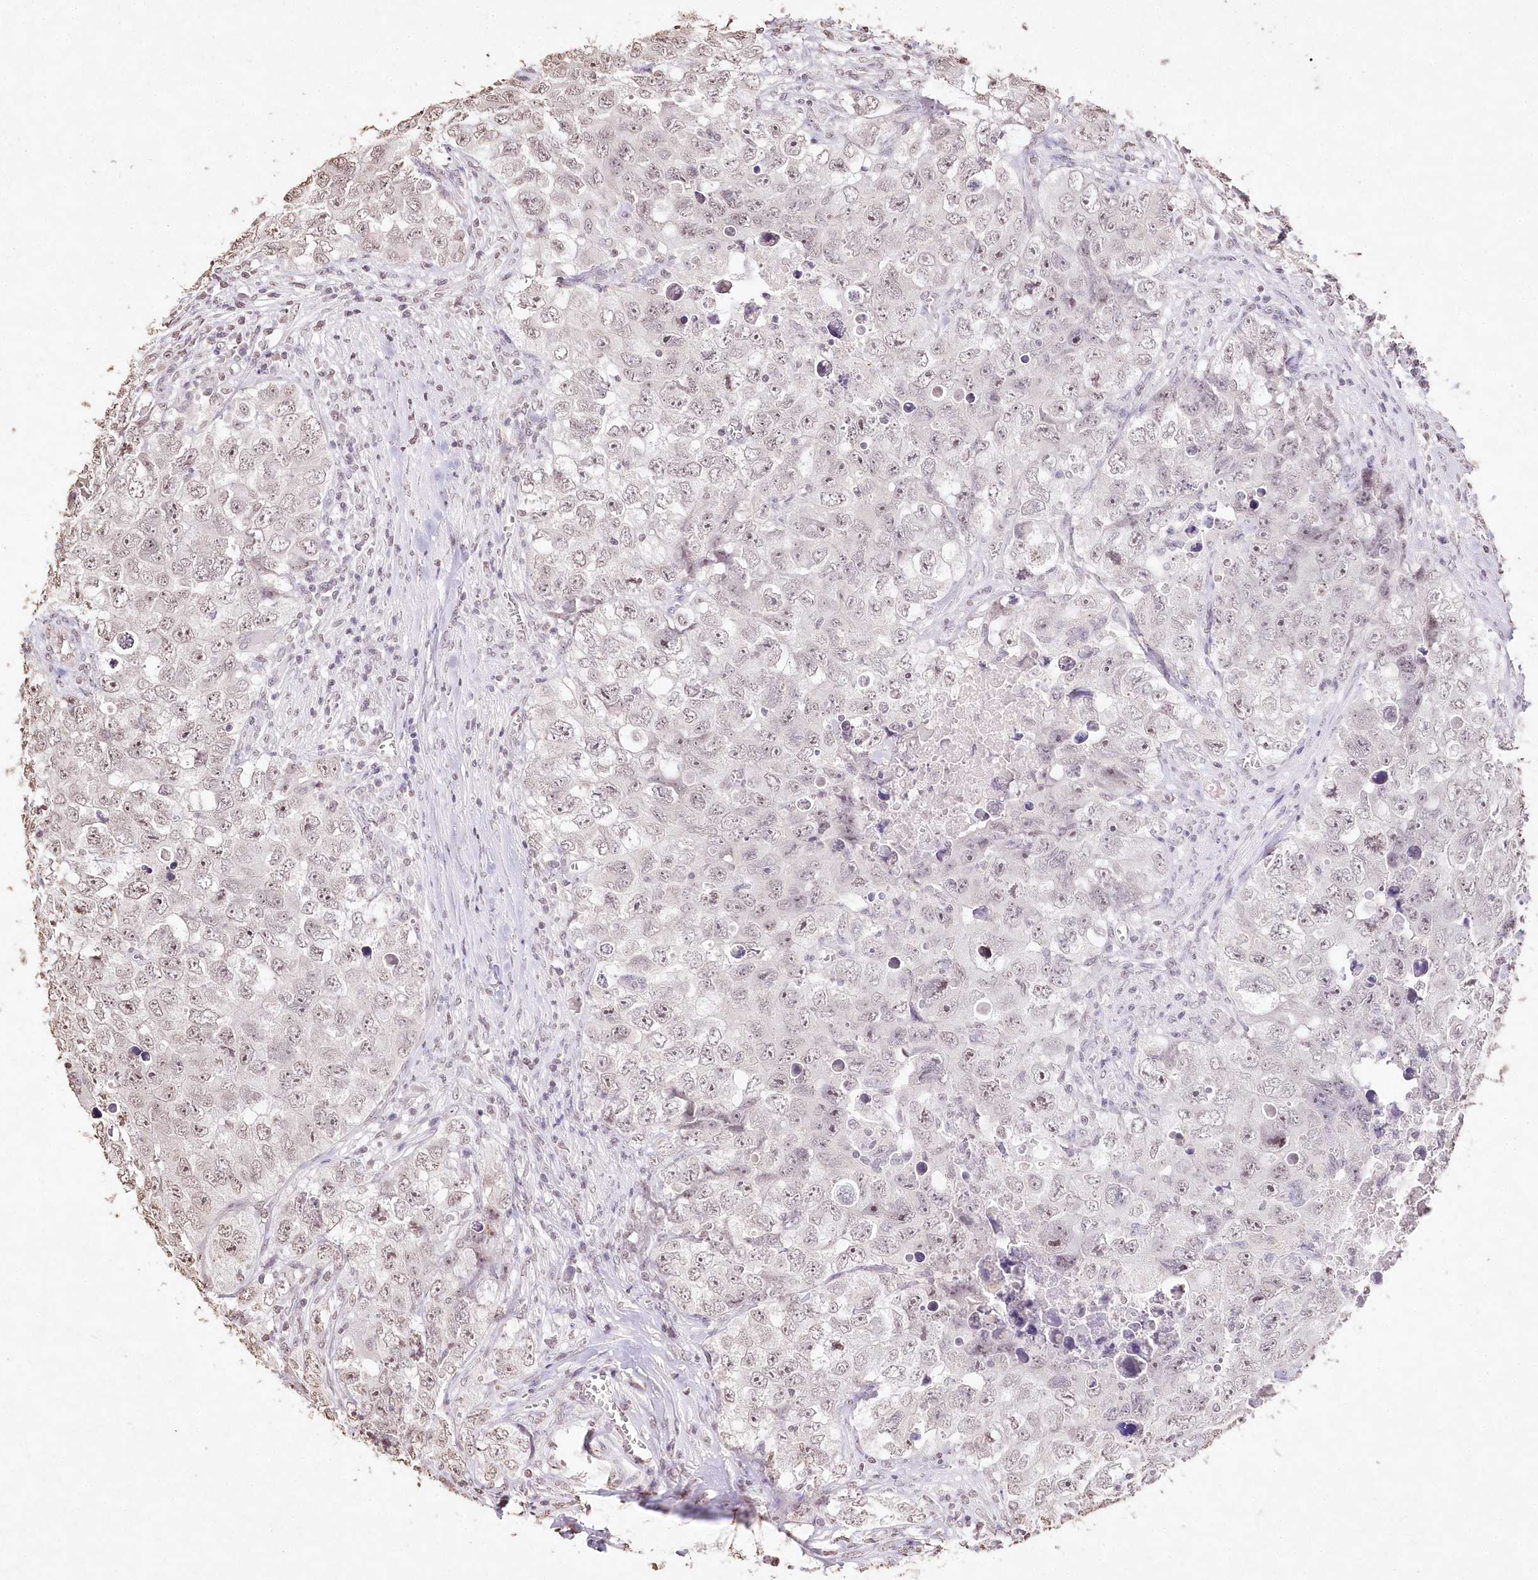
{"staining": {"intensity": "weak", "quantity": "<25%", "location": "nuclear"}, "tissue": "testis cancer", "cell_type": "Tumor cells", "image_type": "cancer", "snomed": [{"axis": "morphology", "description": "Seminoma, NOS"}, {"axis": "morphology", "description": "Carcinoma, Embryonal, NOS"}, {"axis": "topography", "description": "Testis"}], "caption": "This is a histopathology image of immunohistochemistry staining of testis cancer (seminoma), which shows no positivity in tumor cells. (Brightfield microscopy of DAB immunohistochemistry at high magnification).", "gene": "DMXL1", "patient": {"sex": "male", "age": 43}}